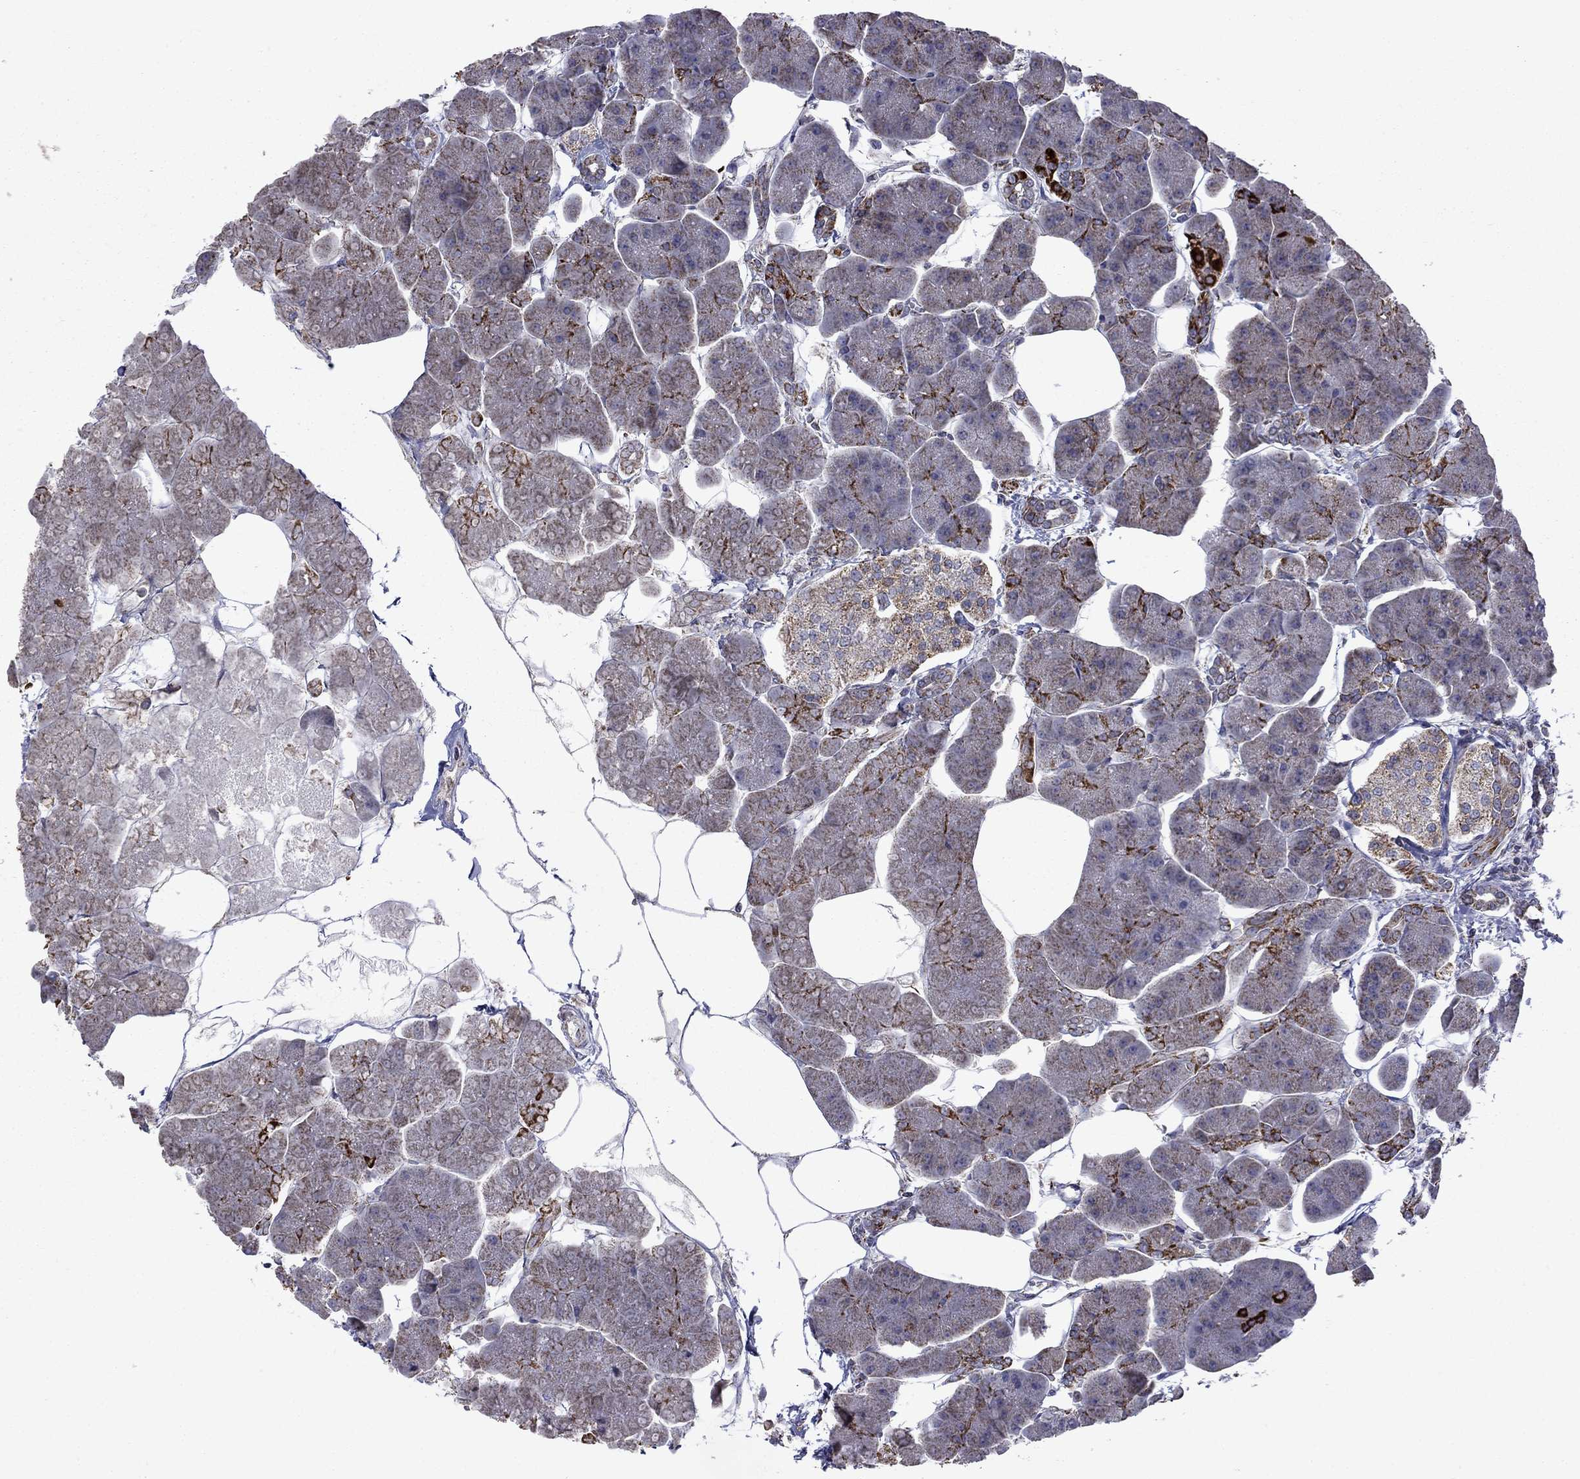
{"staining": {"intensity": "strong", "quantity": "<25%", "location": "cytoplasmic/membranous"}, "tissue": "pancreas", "cell_type": "Exocrine glandular cells", "image_type": "normal", "snomed": [{"axis": "morphology", "description": "Normal tissue, NOS"}, {"axis": "topography", "description": "Adipose tissue"}, {"axis": "topography", "description": "Pancreas"}, {"axis": "topography", "description": "Peripheral nerve tissue"}], "caption": "Pancreas stained with DAB IHC exhibits medium levels of strong cytoplasmic/membranous expression in approximately <25% of exocrine glandular cells.", "gene": "DOP1B", "patient": {"sex": "female", "age": 58}}